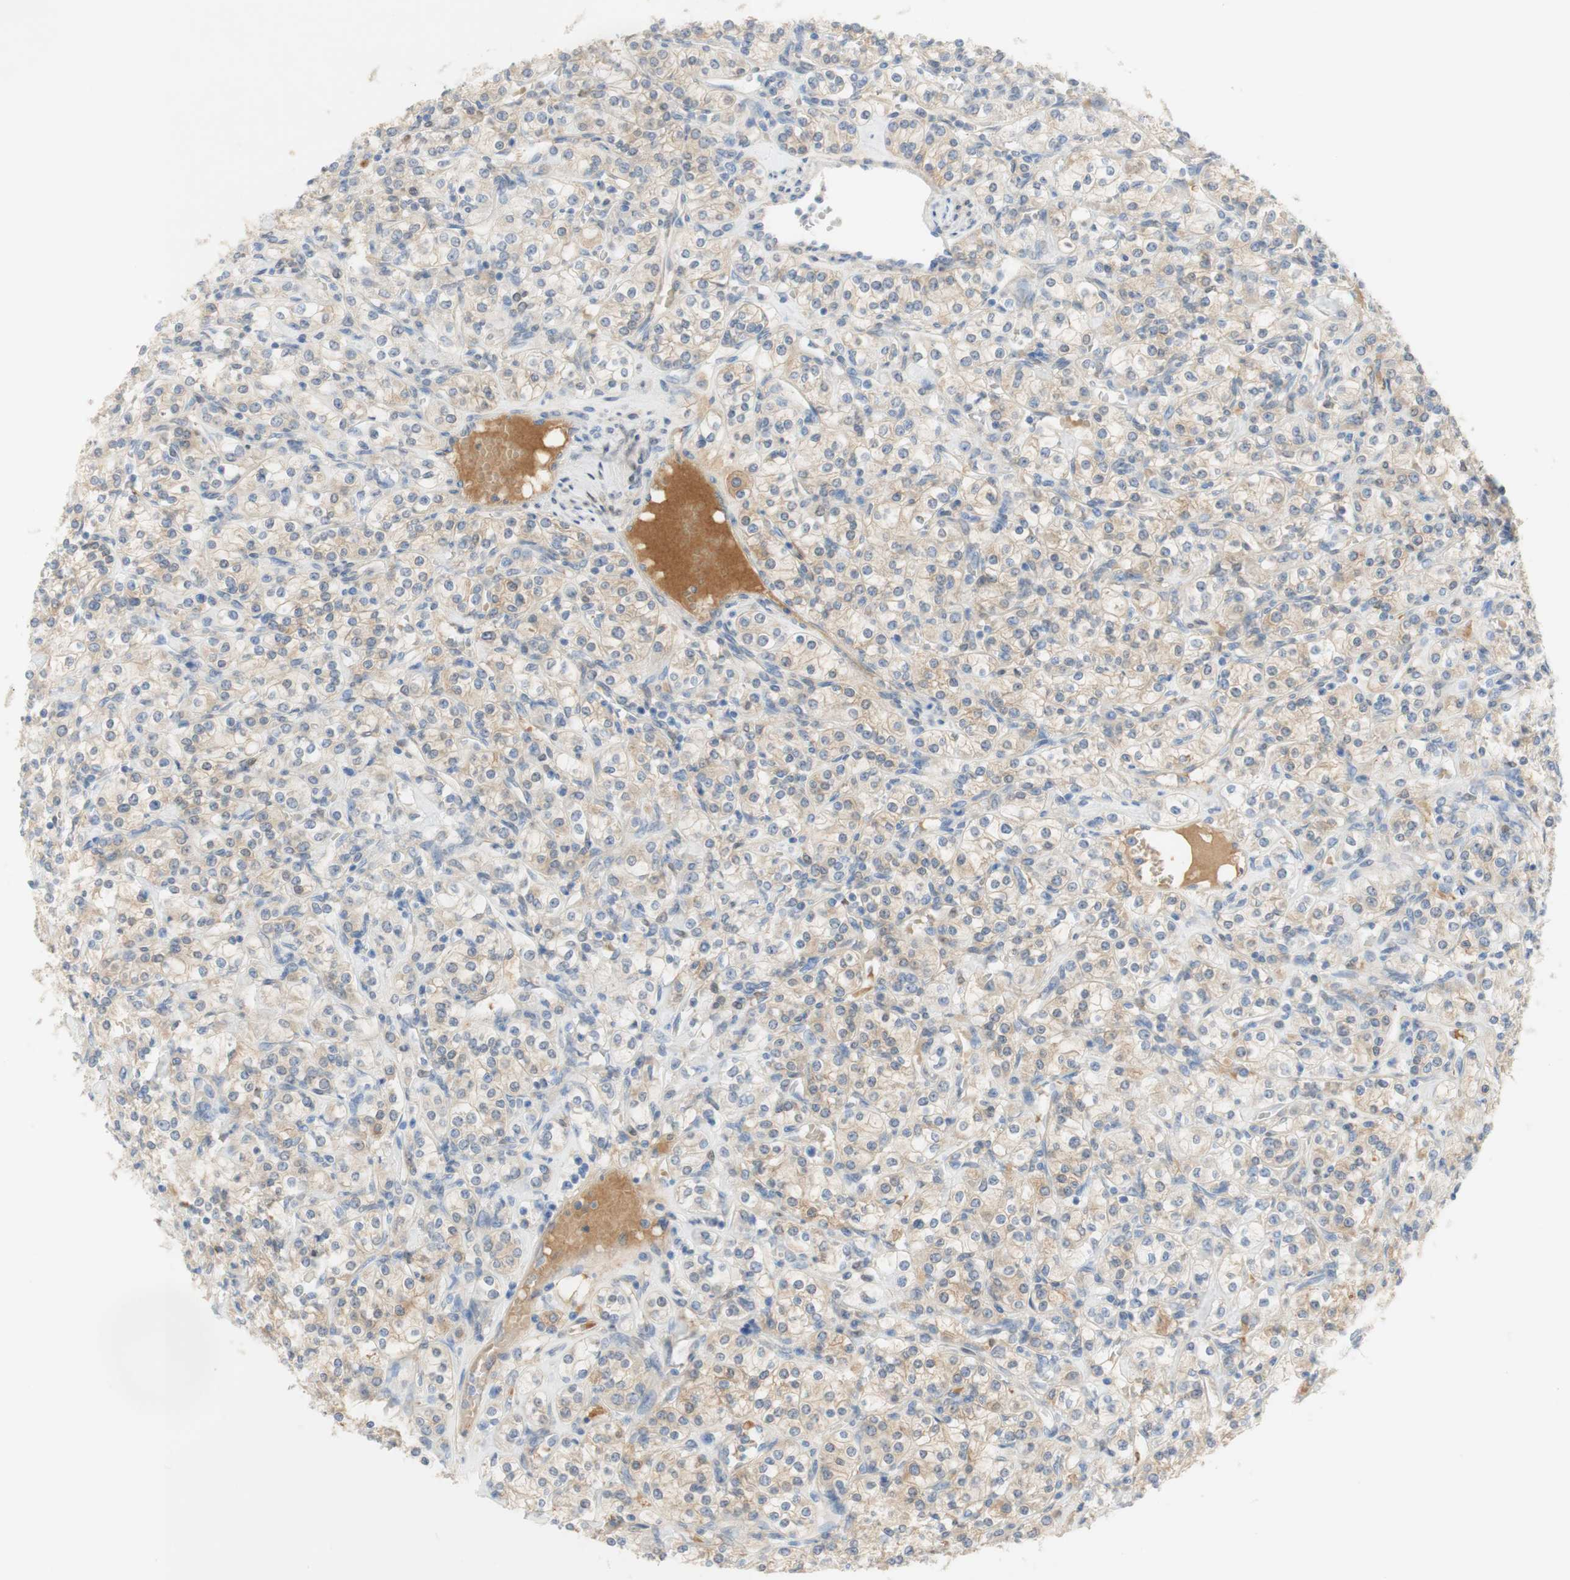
{"staining": {"intensity": "negative", "quantity": "none", "location": "none"}, "tissue": "renal cancer", "cell_type": "Tumor cells", "image_type": "cancer", "snomed": [{"axis": "morphology", "description": "Adenocarcinoma, NOS"}, {"axis": "topography", "description": "Kidney"}], "caption": "This is an IHC image of renal adenocarcinoma. There is no expression in tumor cells.", "gene": "SELENBP1", "patient": {"sex": "male", "age": 77}}